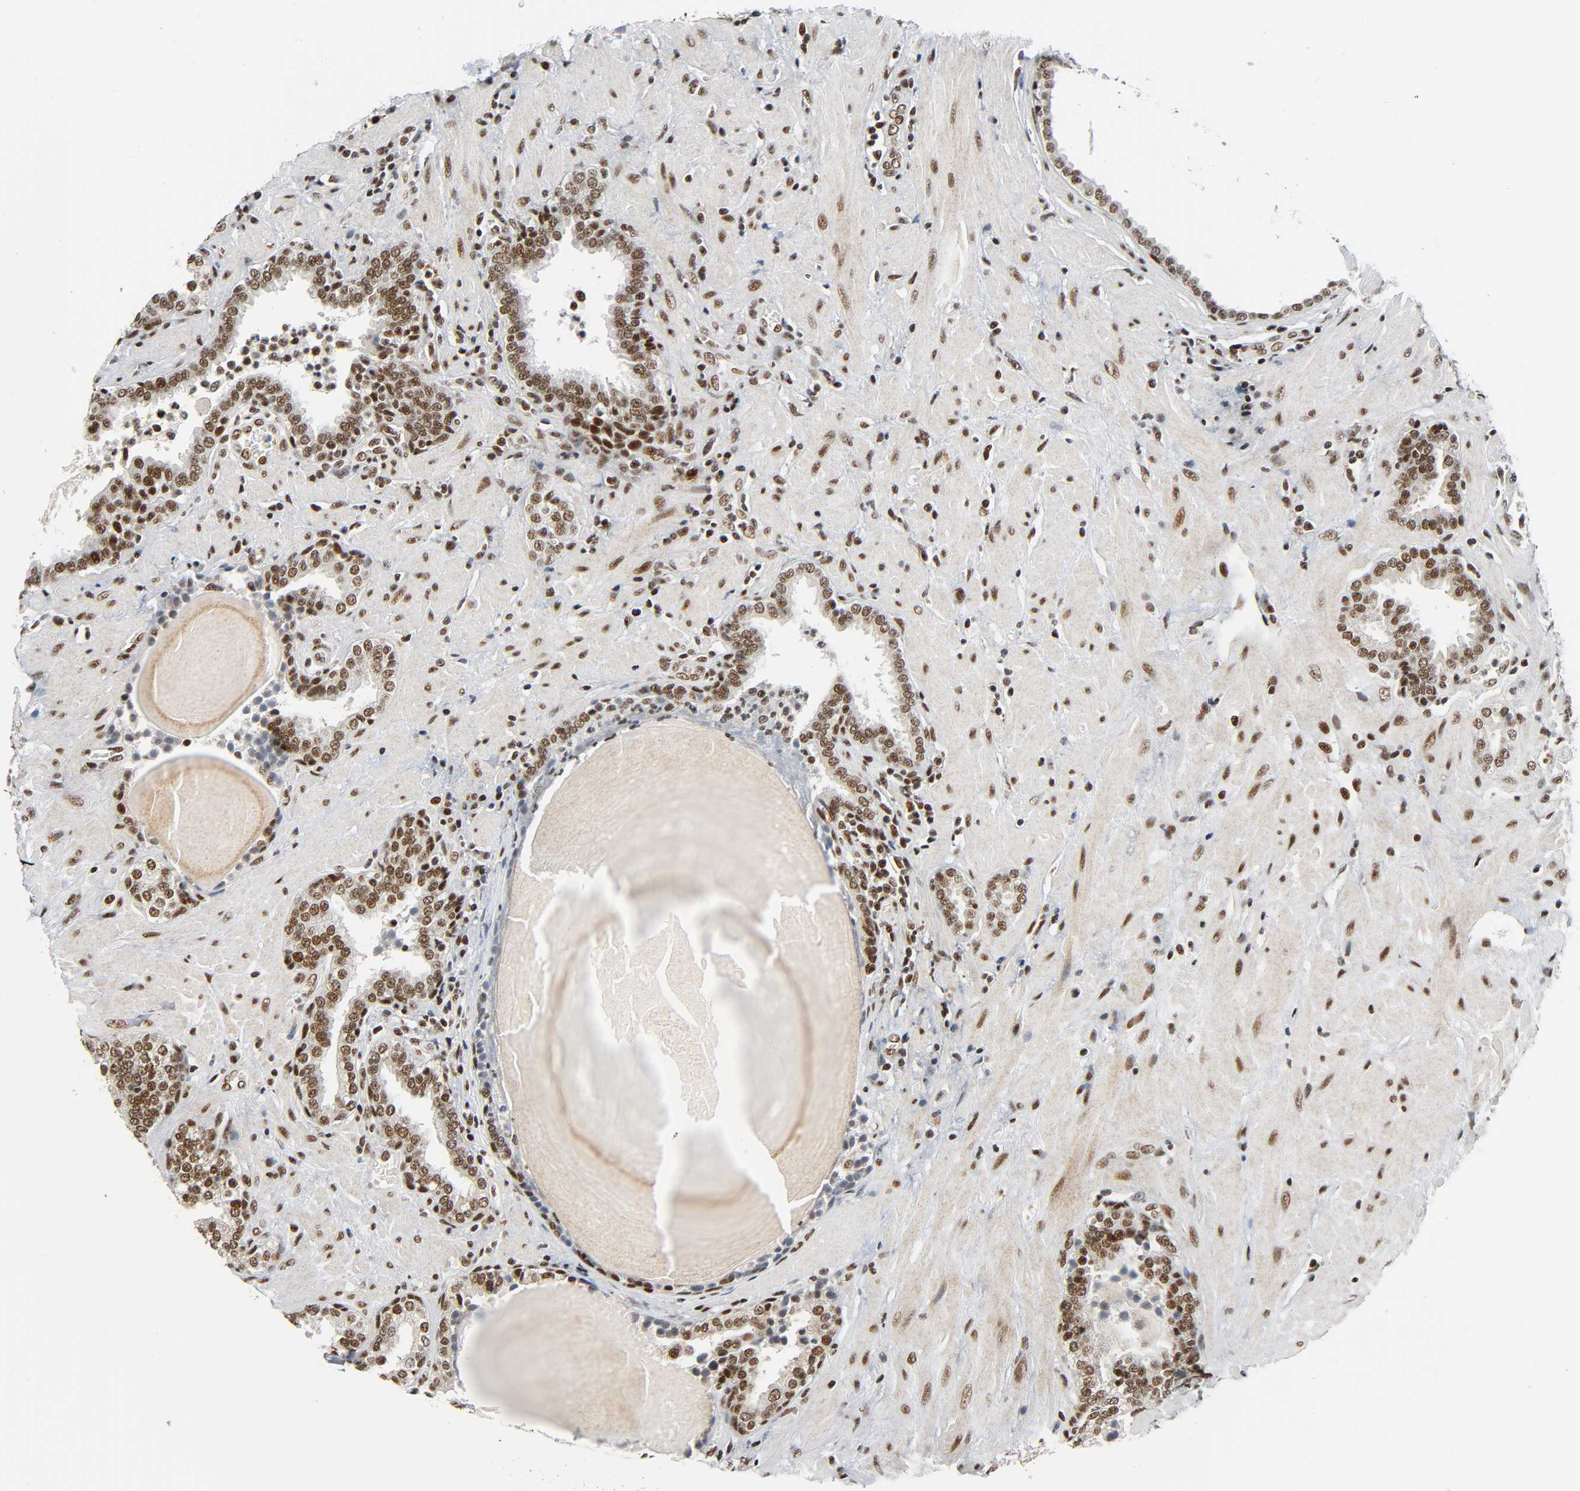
{"staining": {"intensity": "strong", "quantity": ">75%", "location": "nuclear"}, "tissue": "prostate", "cell_type": "Glandular cells", "image_type": "normal", "snomed": [{"axis": "morphology", "description": "Normal tissue, NOS"}, {"axis": "topography", "description": "Prostate"}], "caption": "Immunohistochemistry image of unremarkable prostate: prostate stained using immunohistochemistry (IHC) reveals high levels of strong protein expression localized specifically in the nuclear of glandular cells, appearing as a nuclear brown color.", "gene": "CDK9", "patient": {"sex": "male", "age": 51}}